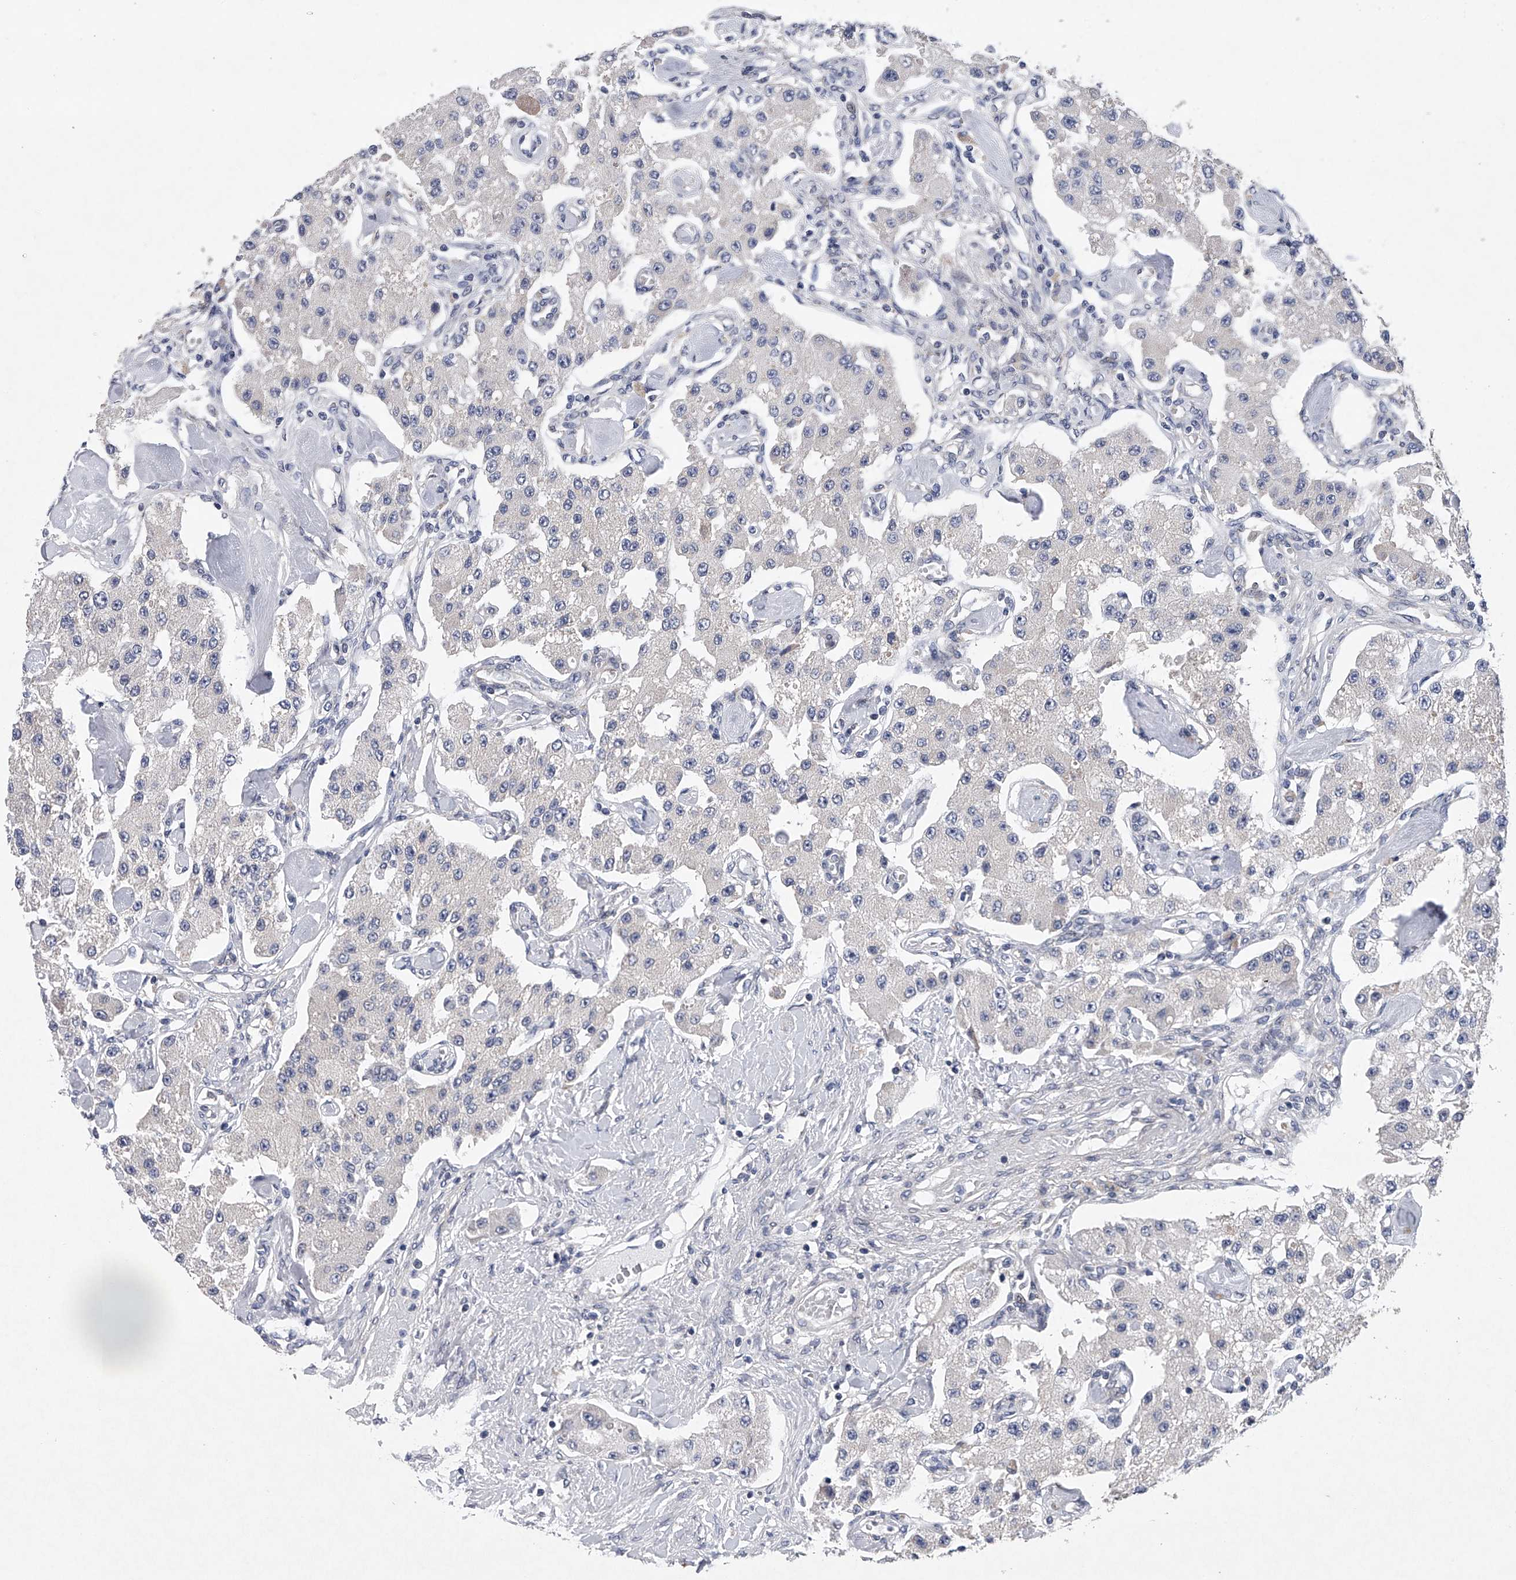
{"staining": {"intensity": "negative", "quantity": "none", "location": "none"}, "tissue": "carcinoid", "cell_type": "Tumor cells", "image_type": "cancer", "snomed": [{"axis": "morphology", "description": "Carcinoid, malignant, NOS"}, {"axis": "topography", "description": "Pancreas"}], "caption": "A photomicrograph of human carcinoid (malignant) is negative for staining in tumor cells.", "gene": "RNF5", "patient": {"sex": "male", "age": 41}}